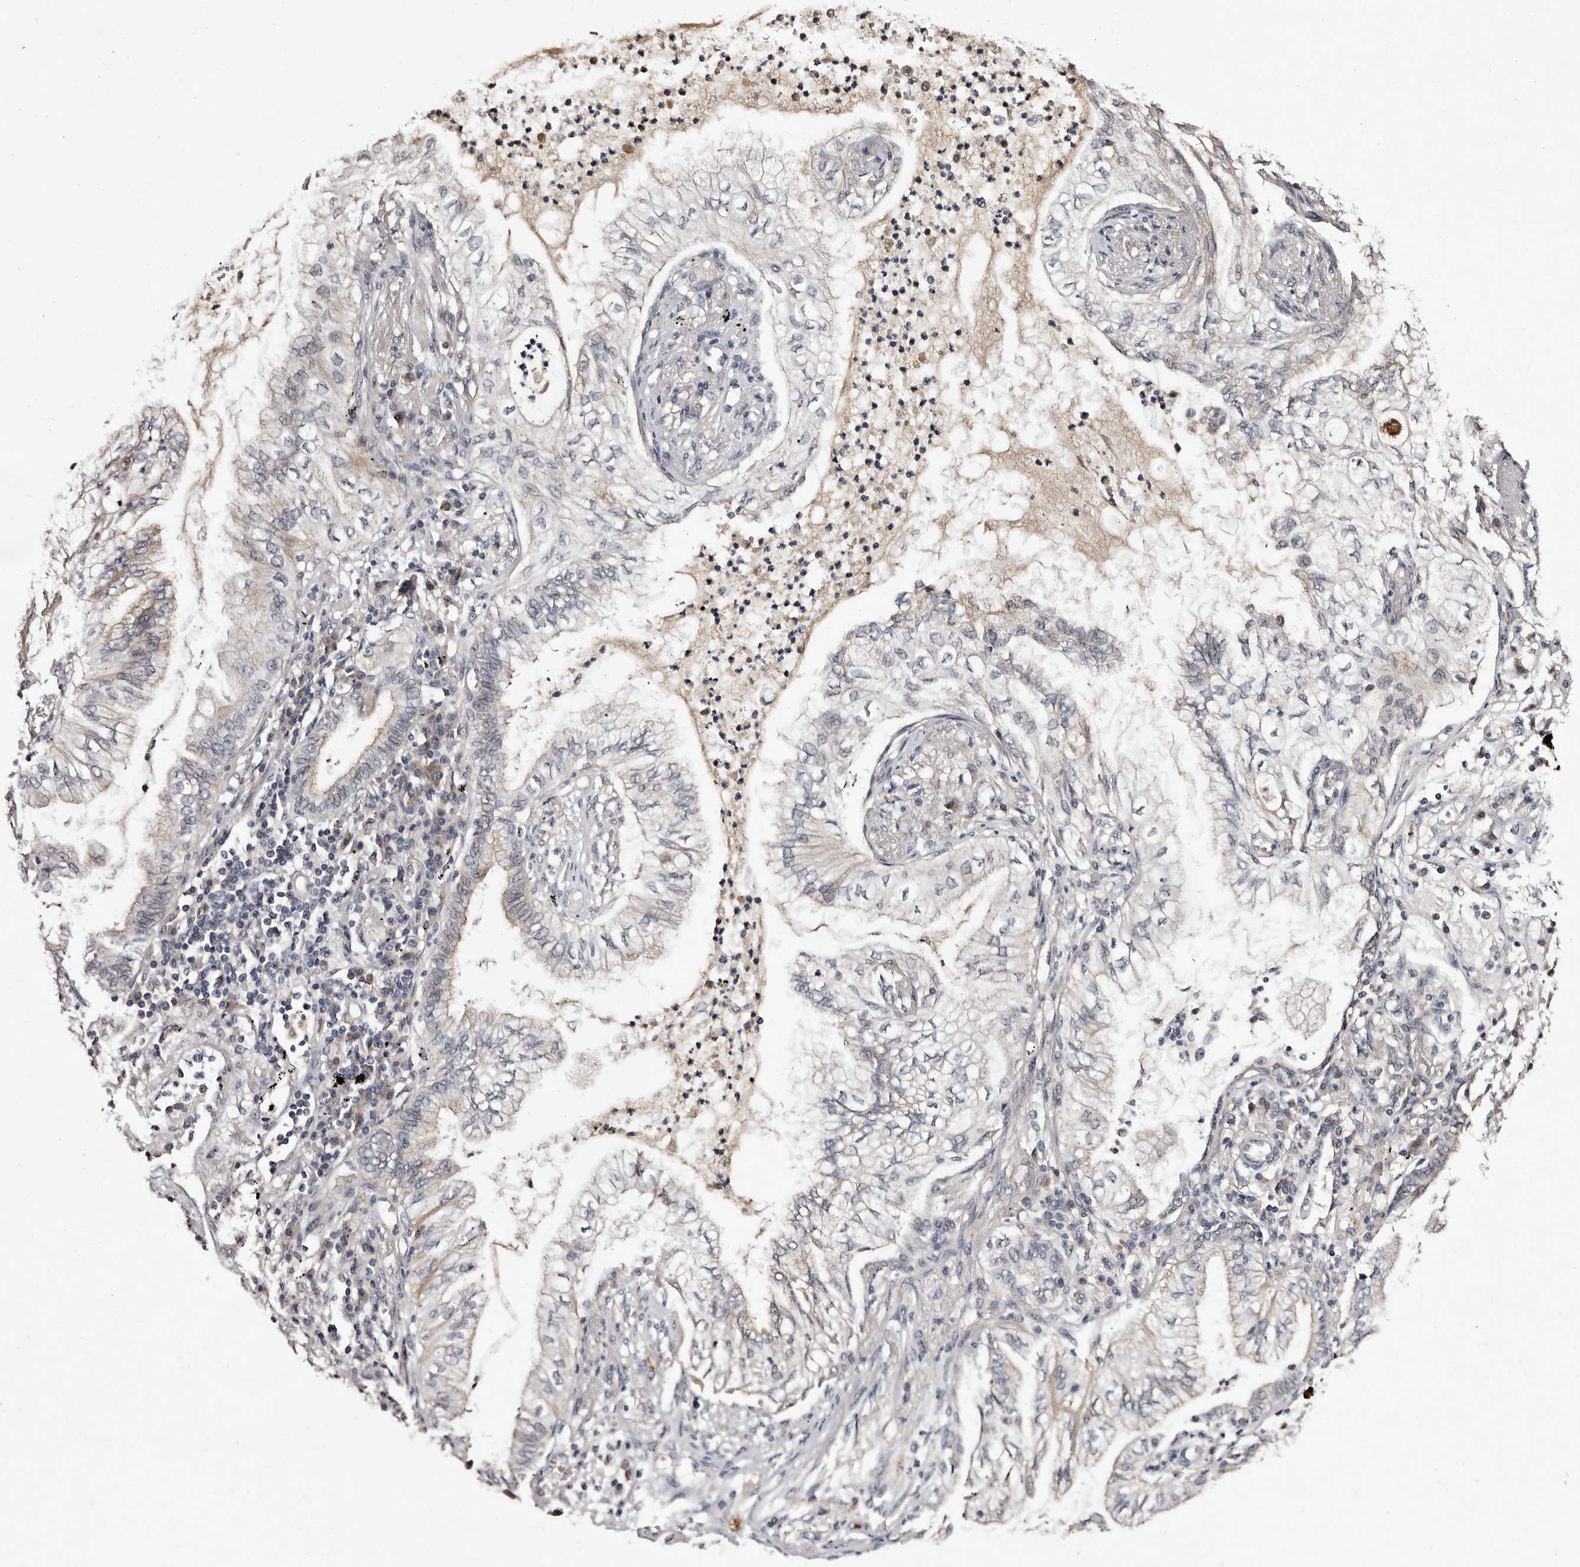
{"staining": {"intensity": "weak", "quantity": "<25%", "location": "cytoplasmic/membranous"}, "tissue": "lung cancer", "cell_type": "Tumor cells", "image_type": "cancer", "snomed": [{"axis": "morphology", "description": "Normal tissue, NOS"}, {"axis": "morphology", "description": "Adenocarcinoma, NOS"}, {"axis": "topography", "description": "Bronchus"}, {"axis": "topography", "description": "Lung"}], "caption": "High power microscopy photomicrograph of an IHC photomicrograph of lung cancer (adenocarcinoma), revealing no significant positivity in tumor cells.", "gene": "LANCL2", "patient": {"sex": "female", "age": 70}}